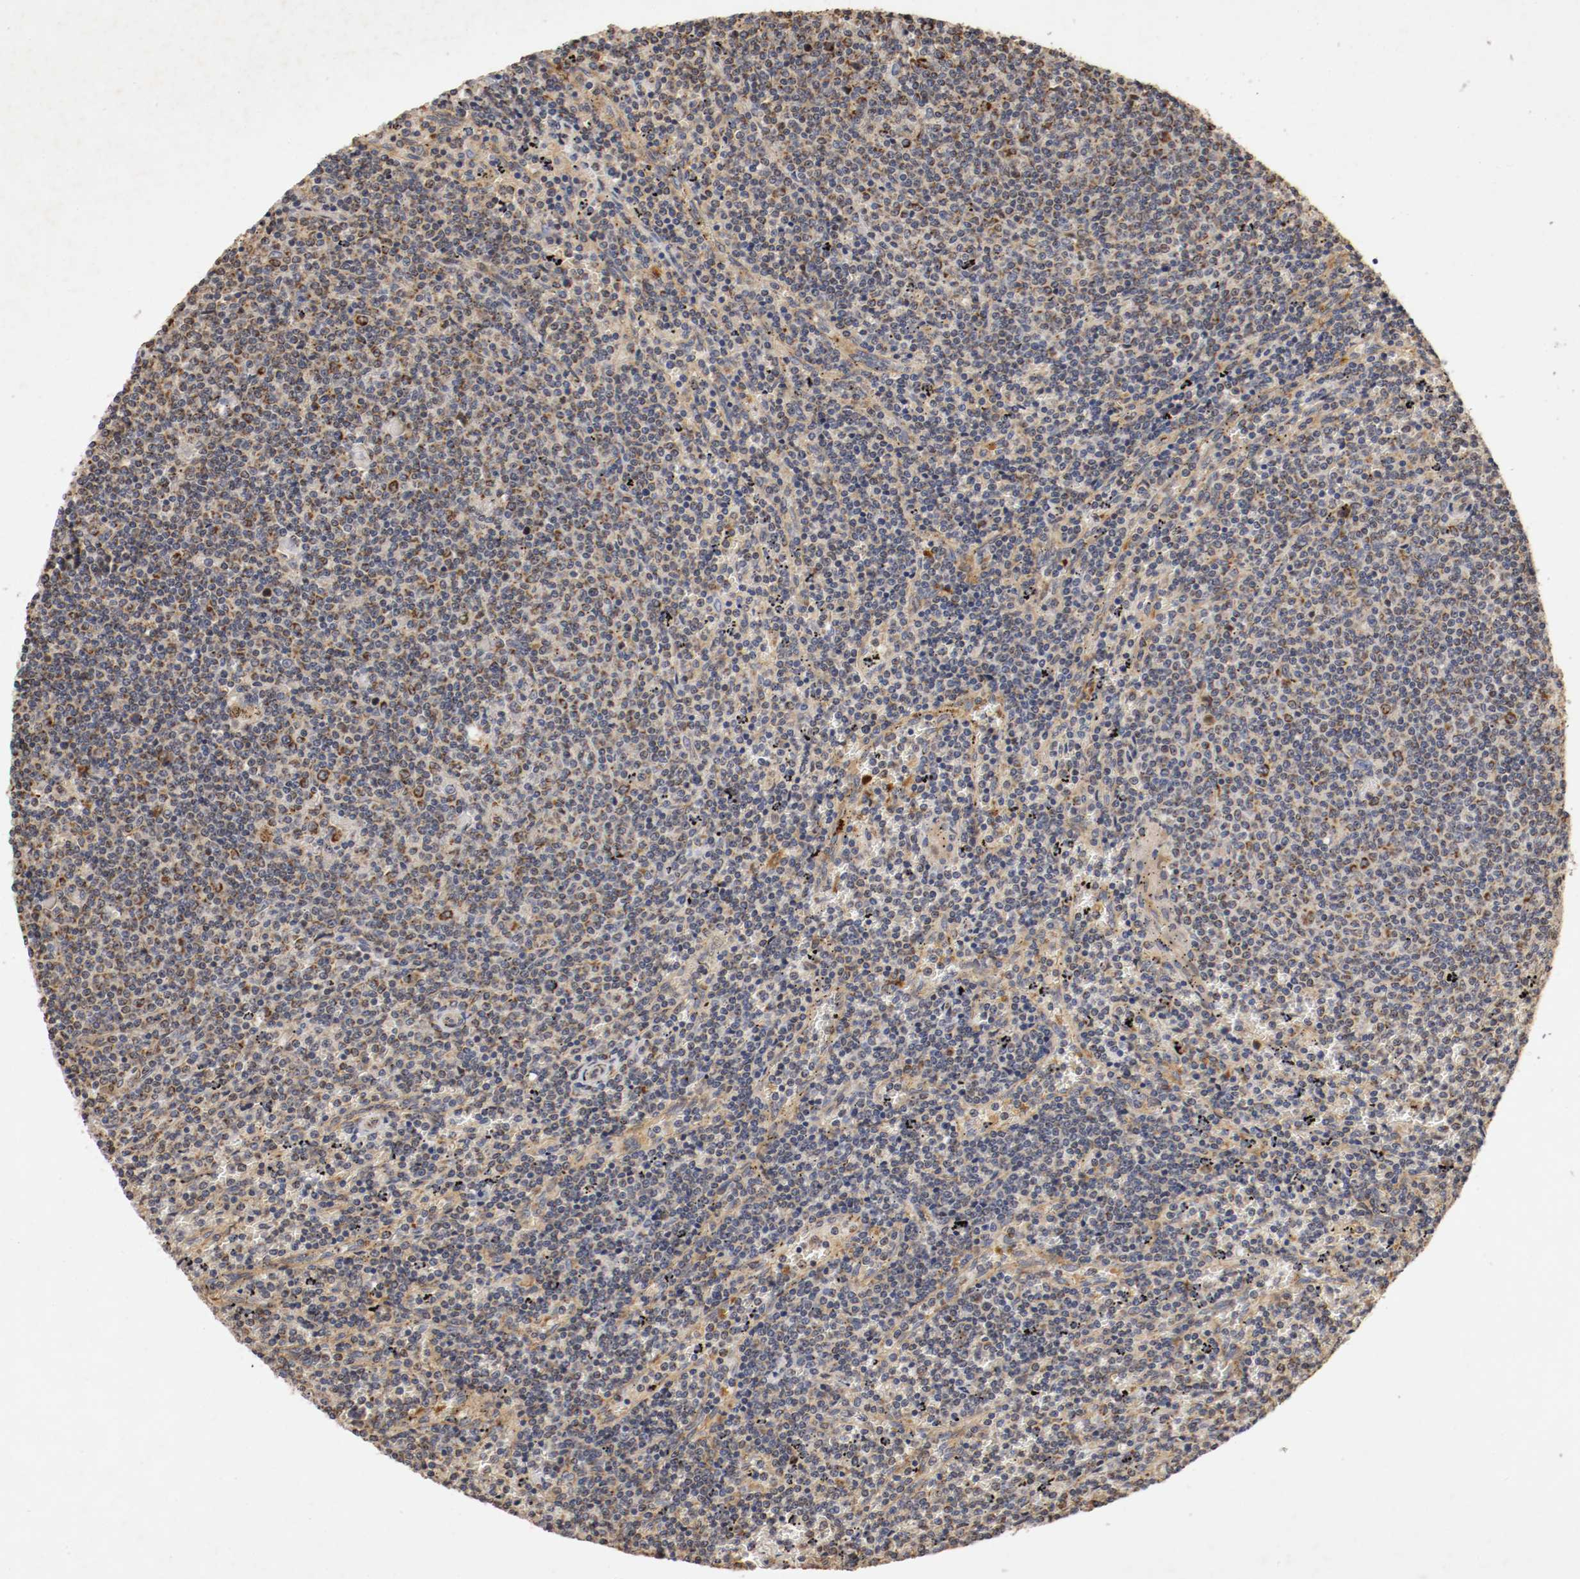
{"staining": {"intensity": "moderate", "quantity": ">75%", "location": "cytoplasmic/membranous"}, "tissue": "lymphoma", "cell_type": "Tumor cells", "image_type": "cancer", "snomed": [{"axis": "morphology", "description": "Malignant lymphoma, non-Hodgkin's type, Low grade"}, {"axis": "topography", "description": "Spleen"}], "caption": "This image reveals IHC staining of lymphoma, with medium moderate cytoplasmic/membranous staining in about >75% of tumor cells.", "gene": "VEZT", "patient": {"sex": "female", "age": 50}}